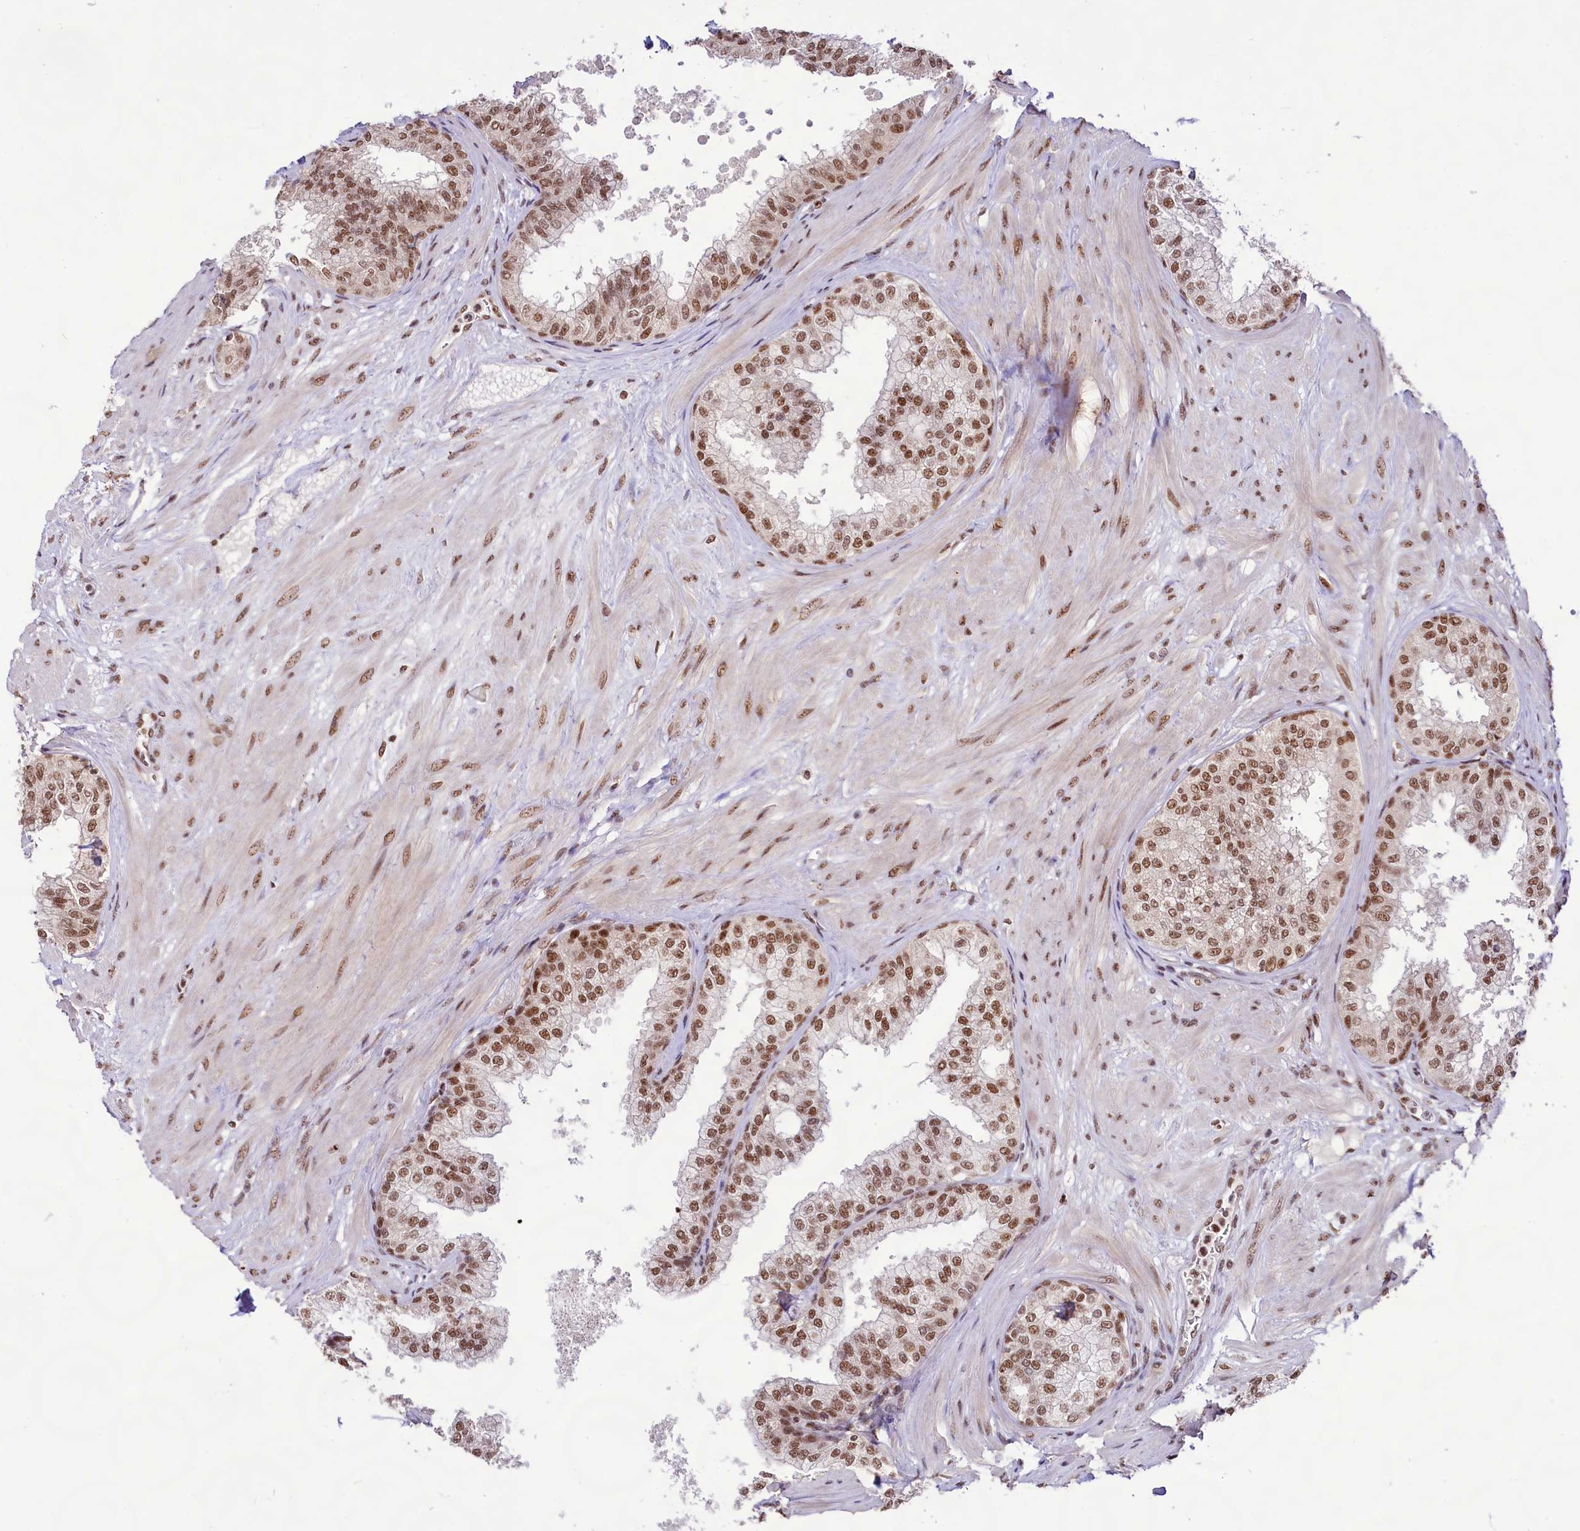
{"staining": {"intensity": "strong", "quantity": ">75%", "location": "nuclear"}, "tissue": "prostate", "cell_type": "Glandular cells", "image_type": "normal", "snomed": [{"axis": "morphology", "description": "Normal tissue, NOS"}, {"axis": "topography", "description": "Prostate"}], "caption": "Prostate stained with DAB (3,3'-diaminobenzidine) immunohistochemistry (IHC) displays high levels of strong nuclear staining in about >75% of glandular cells. The protein of interest is stained brown, and the nuclei are stained in blue (DAB IHC with brightfield microscopy, high magnification).", "gene": "HIRA", "patient": {"sex": "male", "age": 60}}